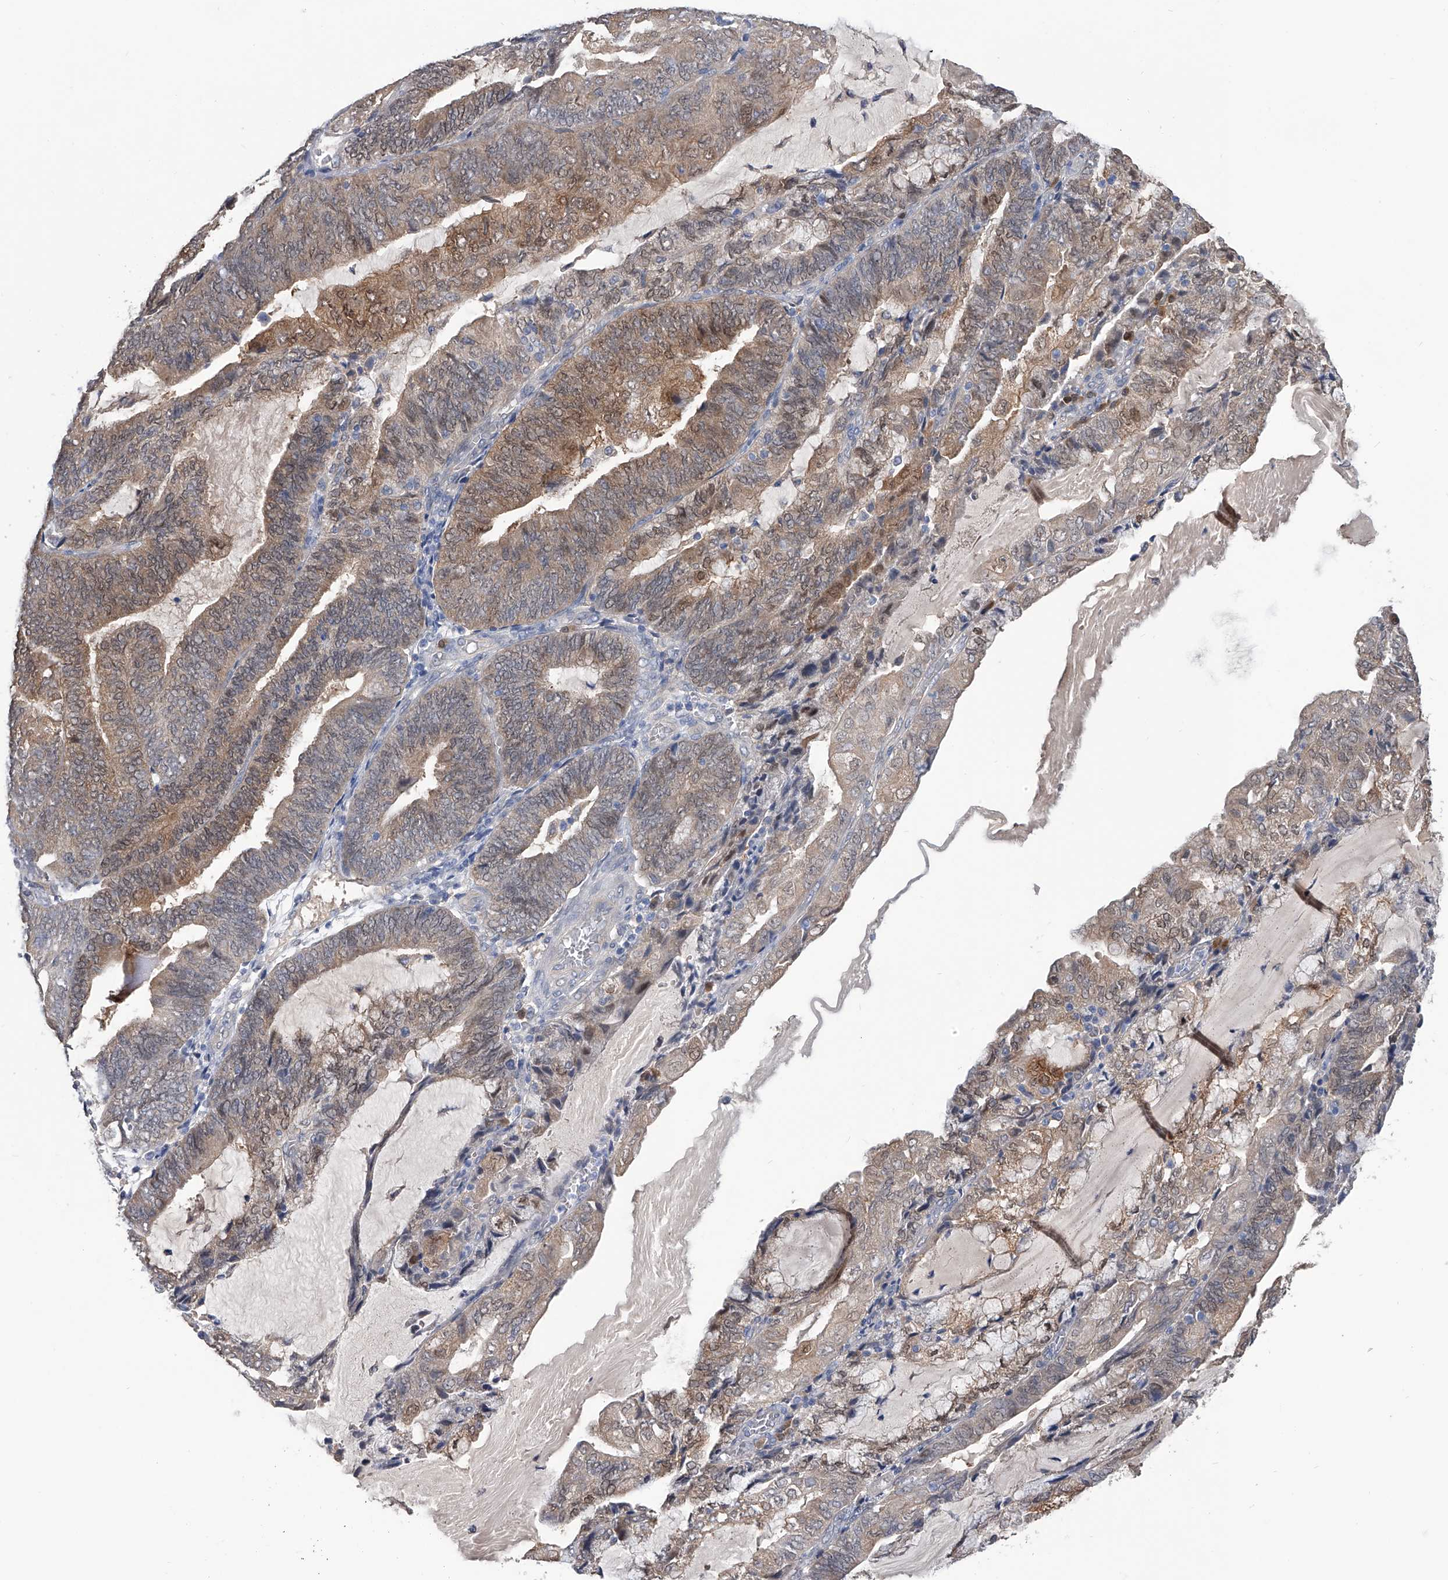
{"staining": {"intensity": "moderate", "quantity": ">75%", "location": "cytoplasmic/membranous,nuclear"}, "tissue": "endometrial cancer", "cell_type": "Tumor cells", "image_type": "cancer", "snomed": [{"axis": "morphology", "description": "Adenocarcinoma, NOS"}, {"axis": "topography", "description": "Endometrium"}], "caption": "Protein staining of endometrial cancer (adenocarcinoma) tissue demonstrates moderate cytoplasmic/membranous and nuclear positivity in approximately >75% of tumor cells. (DAB = brown stain, brightfield microscopy at high magnification).", "gene": "PGM3", "patient": {"sex": "female", "age": 81}}